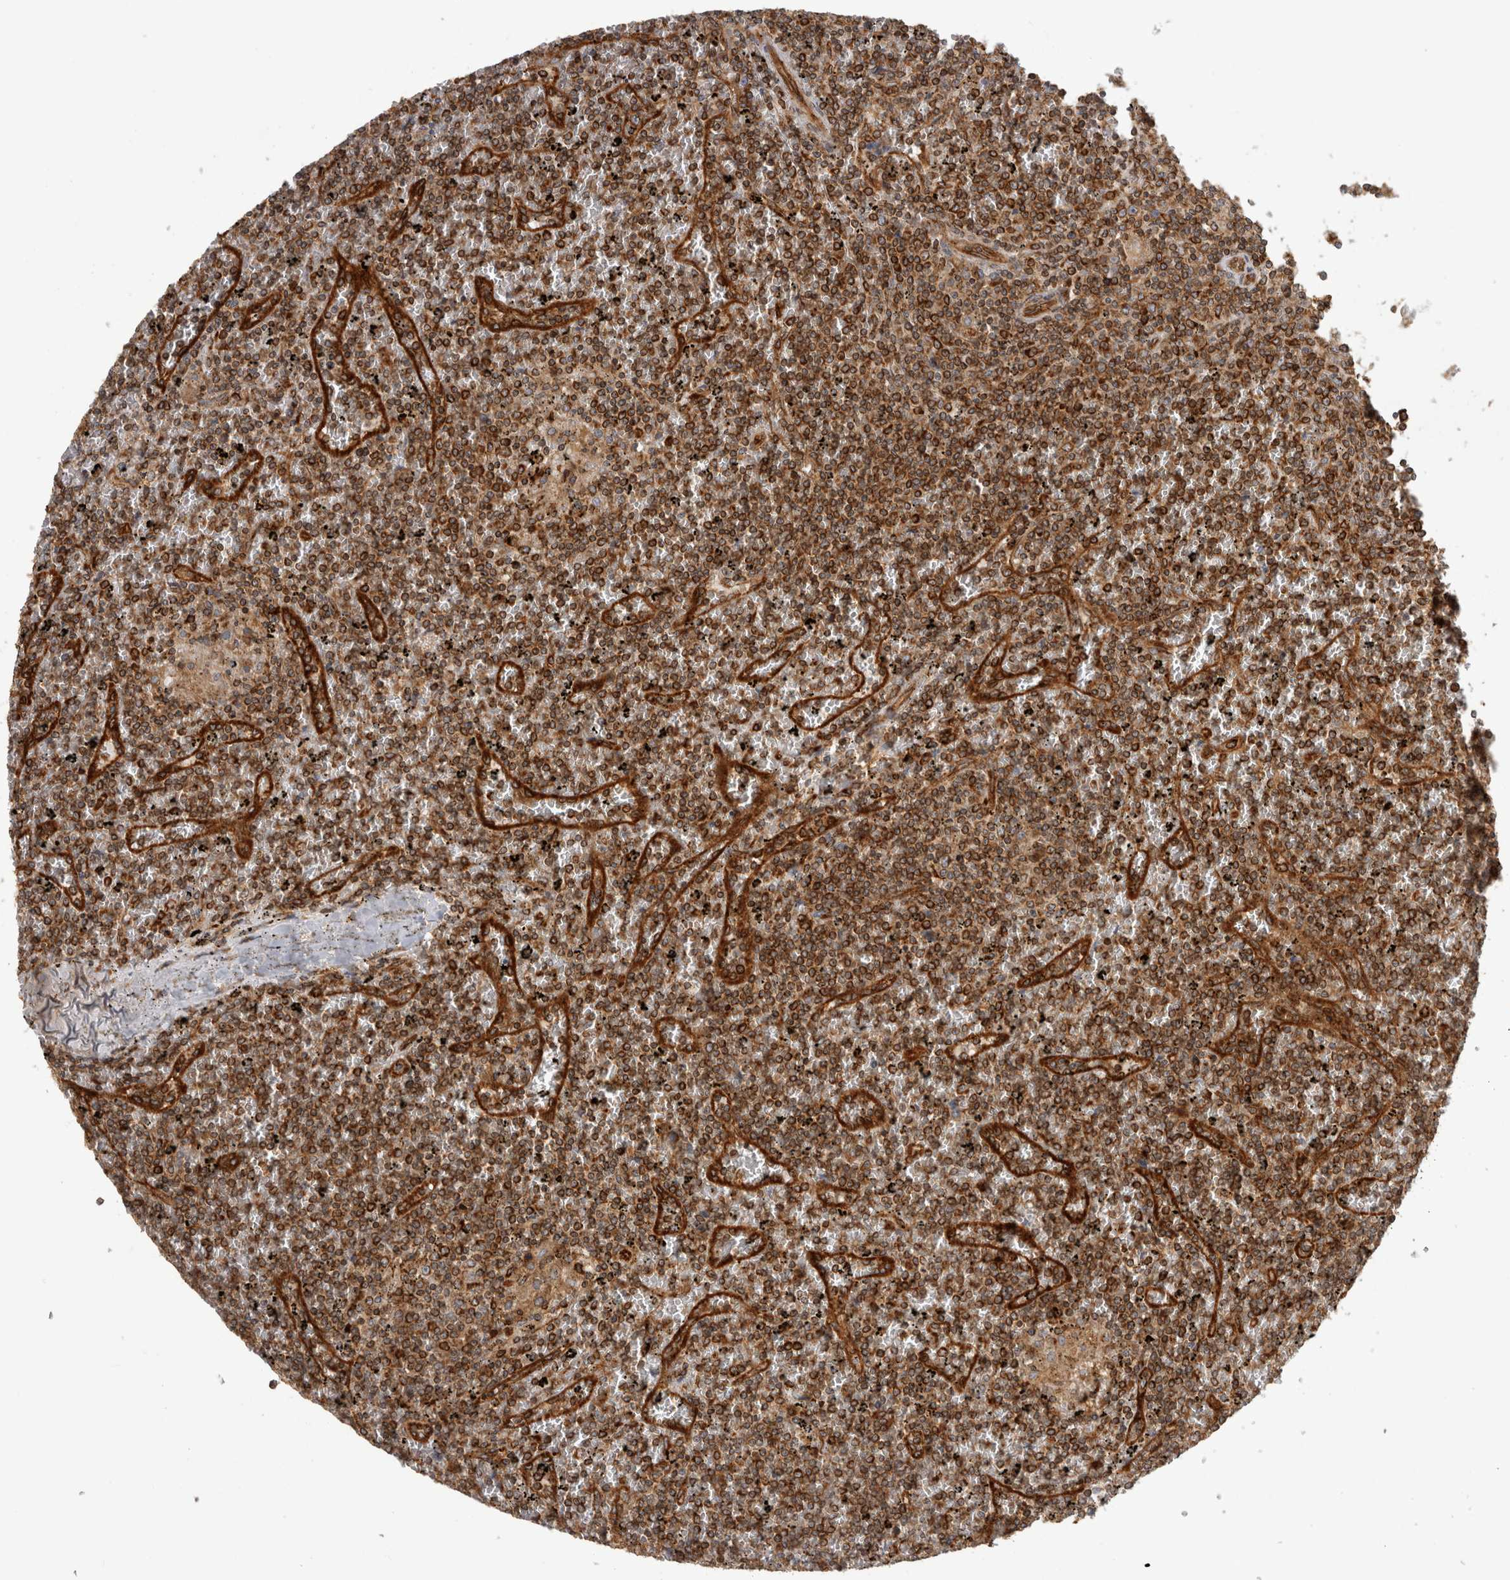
{"staining": {"intensity": "strong", "quantity": ">75%", "location": "cytoplasmic/membranous"}, "tissue": "lymphoma", "cell_type": "Tumor cells", "image_type": "cancer", "snomed": [{"axis": "morphology", "description": "Malignant lymphoma, non-Hodgkin's type, Low grade"}, {"axis": "topography", "description": "Spleen"}], "caption": "IHC of human low-grade malignant lymphoma, non-Hodgkin's type demonstrates high levels of strong cytoplasmic/membranous expression in about >75% of tumor cells. Using DAB (brown) and hematoxylin (blue) stains, captured at high magnification using brightfield microscopy.", "gene": "HLA-E", "patient": {"sex": "female", "age": 19}}